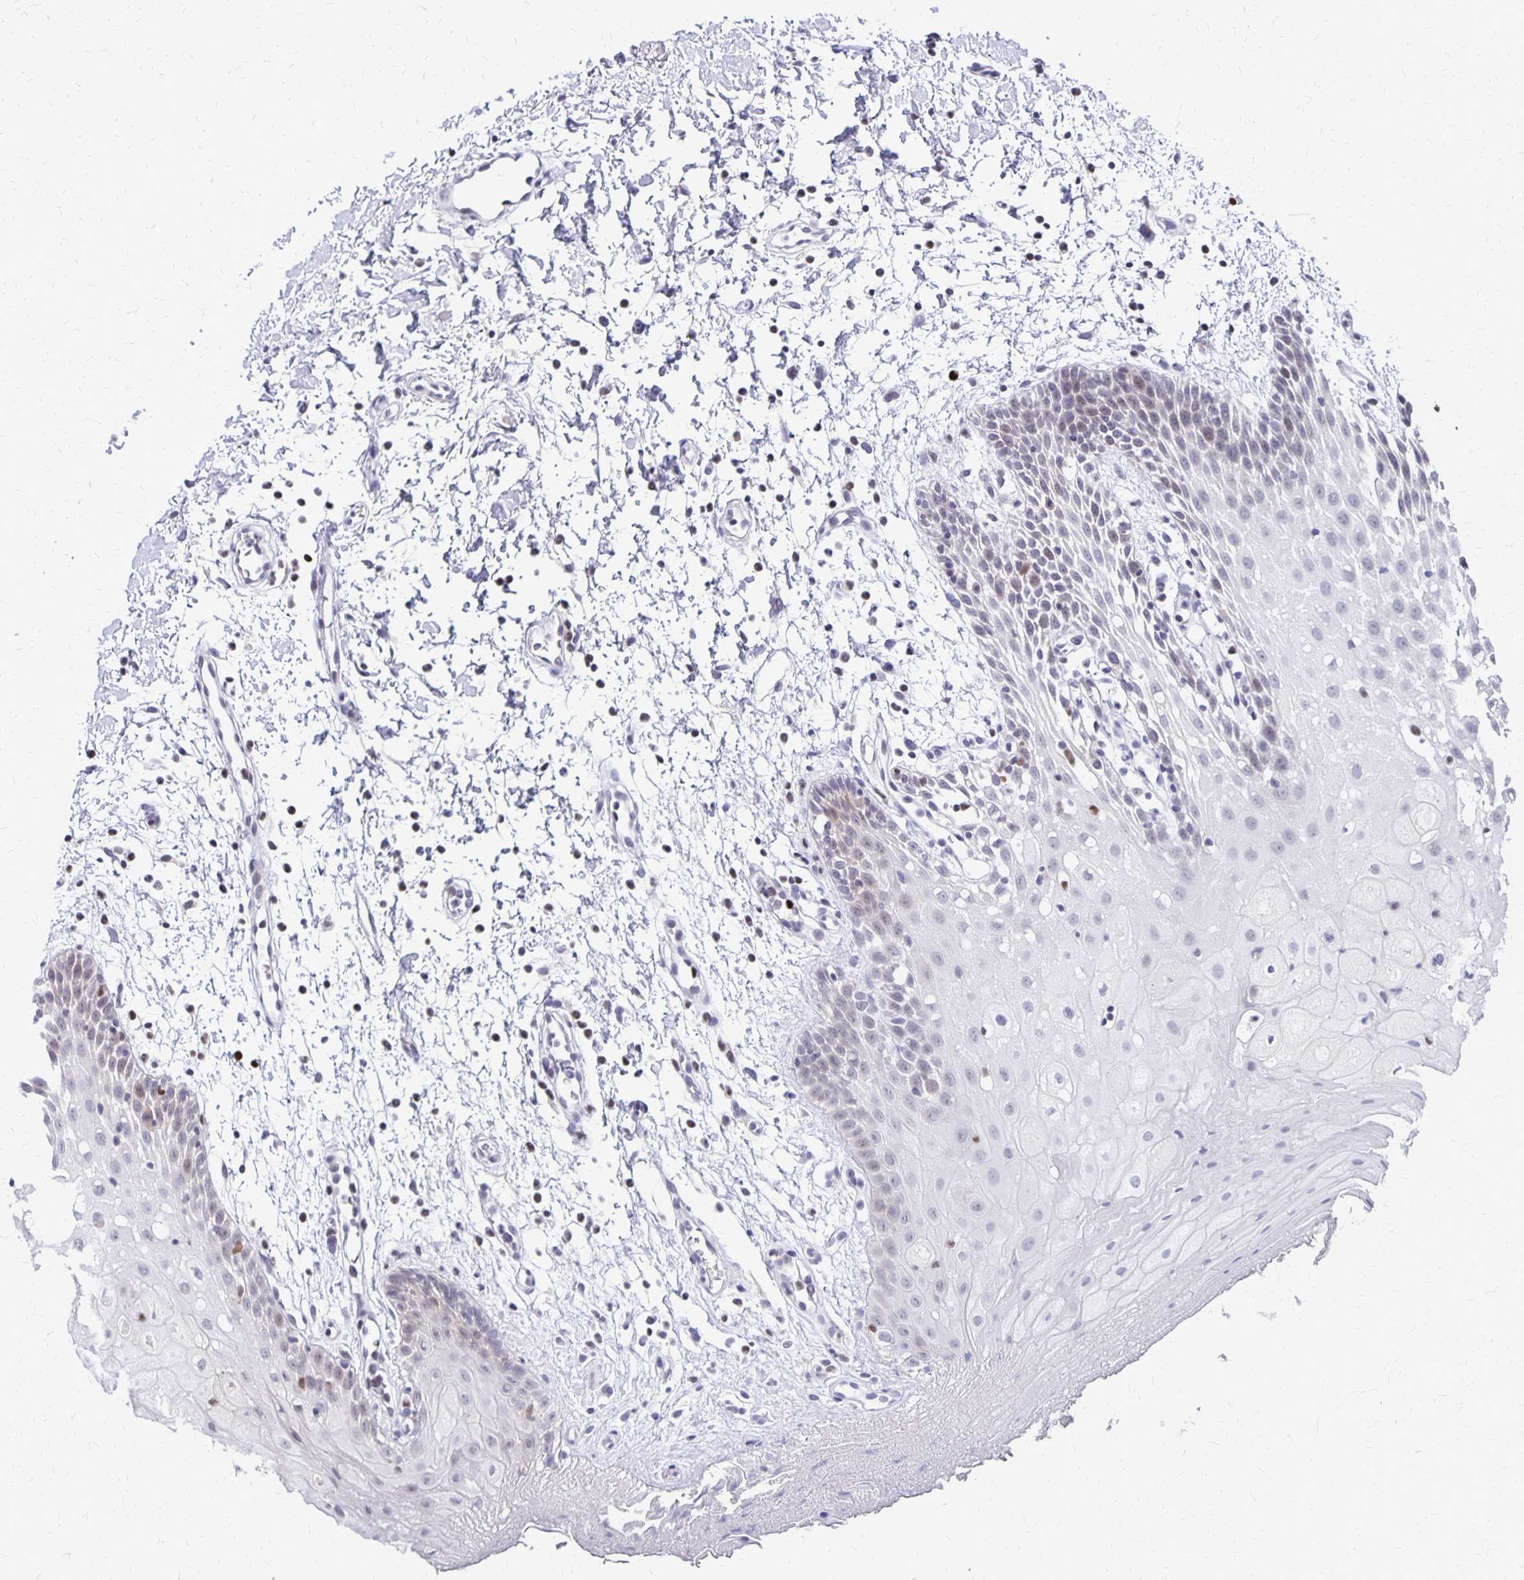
{"staining": {"intensity": "weak", "quantity": "<25%", "location": "nuclear"}, "tissue": "oral mucosa", "cell_type": "Squamous epithelial cells", "image_type": "normal", "snomed": [{"axis": "morphology", "description": "Normal tissue, NOS"}, {"axis": "morphology", "description": "Squamous cell carcinoma, NOS"}, {"axis": "topography", "description": "Oral tissue"}, {"axis": "topography", "description": "Tounge, NOS"}, {"axis": "topography", "description": "Head-Neck"}], "caption": "This is an immunohistochemistry (IHC) photomicrograph of unremarkable oral mucosa. There is no expression in squamous epithelial cells.", "gene": "DCK", "patient": {"sex": "male", "age": 62}}